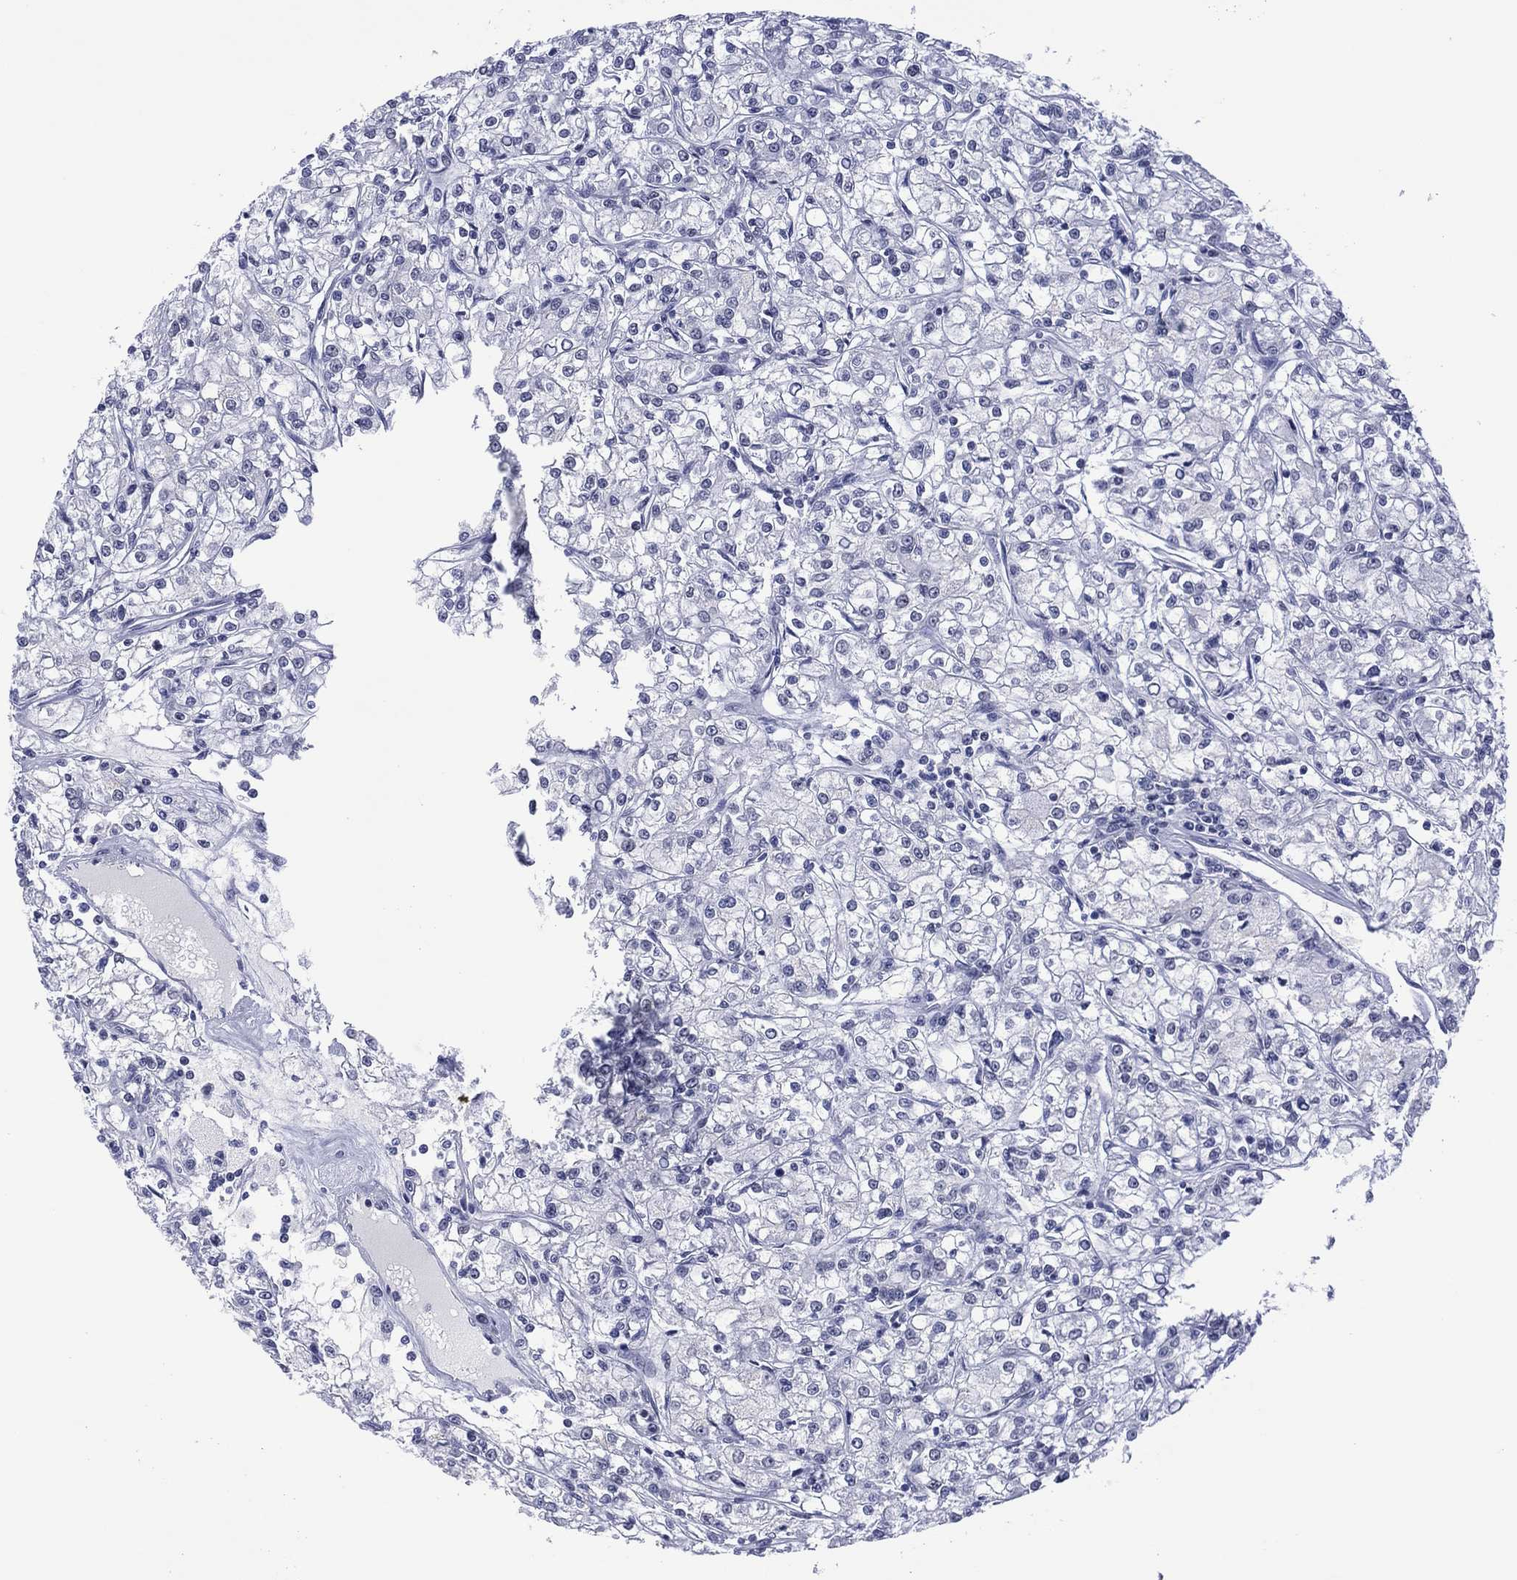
{"staining": {"intensity": "negative", "quantity": "none", "location": "none"}, "tissue": "renal cancer", "cell_type": "Tumor cells", "image_type": "cancer", "snomed": [{"axis": "morphology", "description": "Adenocarcinoma, NOS"}, {"axis": "topography", "description": "Kidney"}], "caption": "Protein analysis of adenocarcinoma (renal) reveals no significant expression in tumor cells.", "gene": "UTF1", "patient": {"sex": "female", "age": 59}}